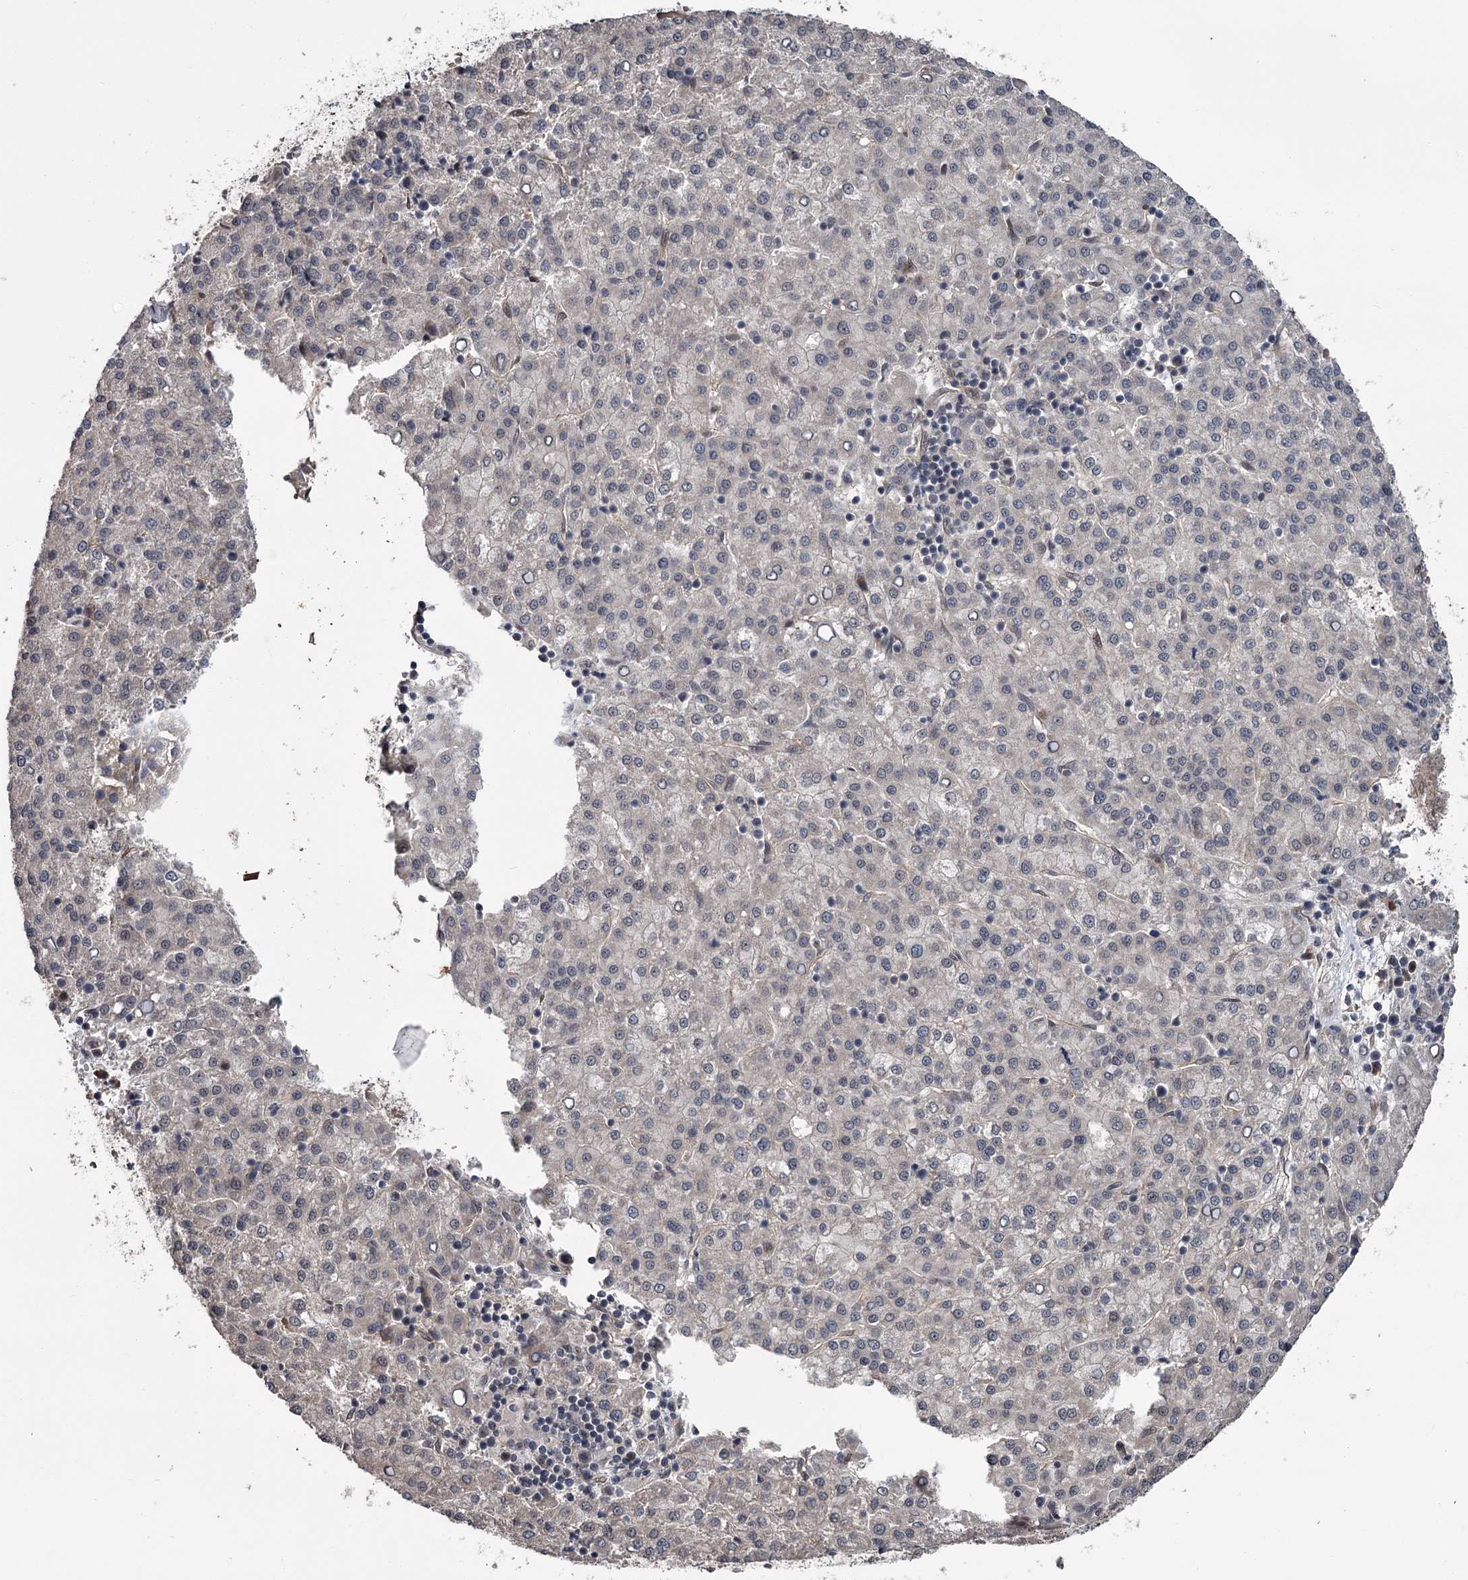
{"staining": {"intensity": "negative", "quantity": "none", "location": "none"}, "tissue": "liver cancer", "cell_type": "Tumor cells", "image_type": "cancer", "snomed": [{"axis": "morphology", "description": "Carcinoma, Hepatocellular, NOS"}, {"axis": "topography", "description": "Liver"}], "caption": "This is an immunohistochemistry (IHC) histopathology image of hepatocellular carcinoma (liver). There is no staining in tumor cells.", "gene": "CDC42EP2", "patient": {"sex": "female", "age": 58}}